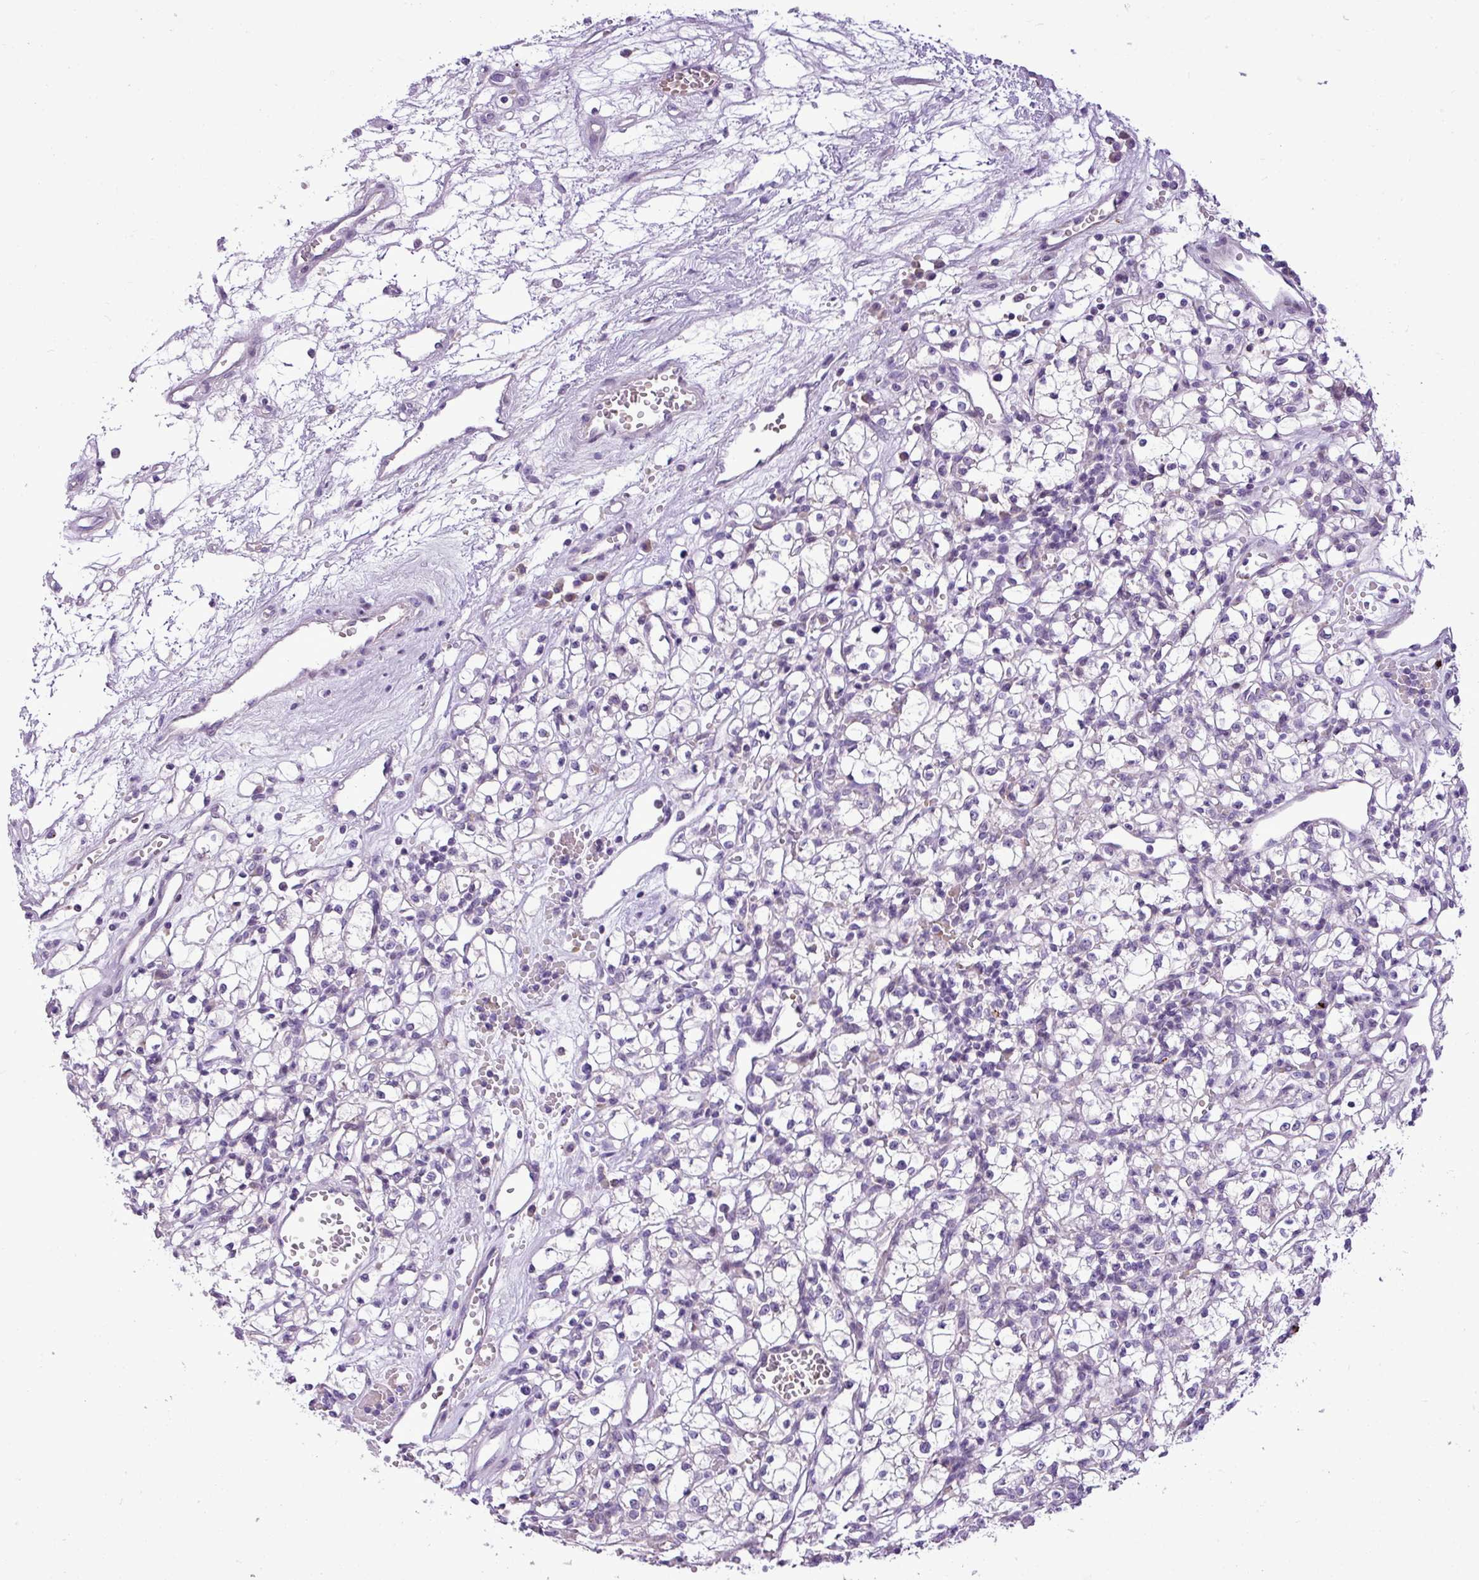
{"staining": {"intensity": "negative", "quantity": "none", "location": "none"}, "tissue": "renal cancer", "cell_type": "Tumor cells", "image_type": "cancer", "snomed": [{"axis": "morphology", "description": "Adenocarcinoma, NOS"}, {"axis": "topography", "description": "Kidney"}], "caption": "Tumor cells are negative for brown protein staining in renal adenocarcinoma.", "gene": "IL17A", "patient": {"sex": "female", "age": 59}}